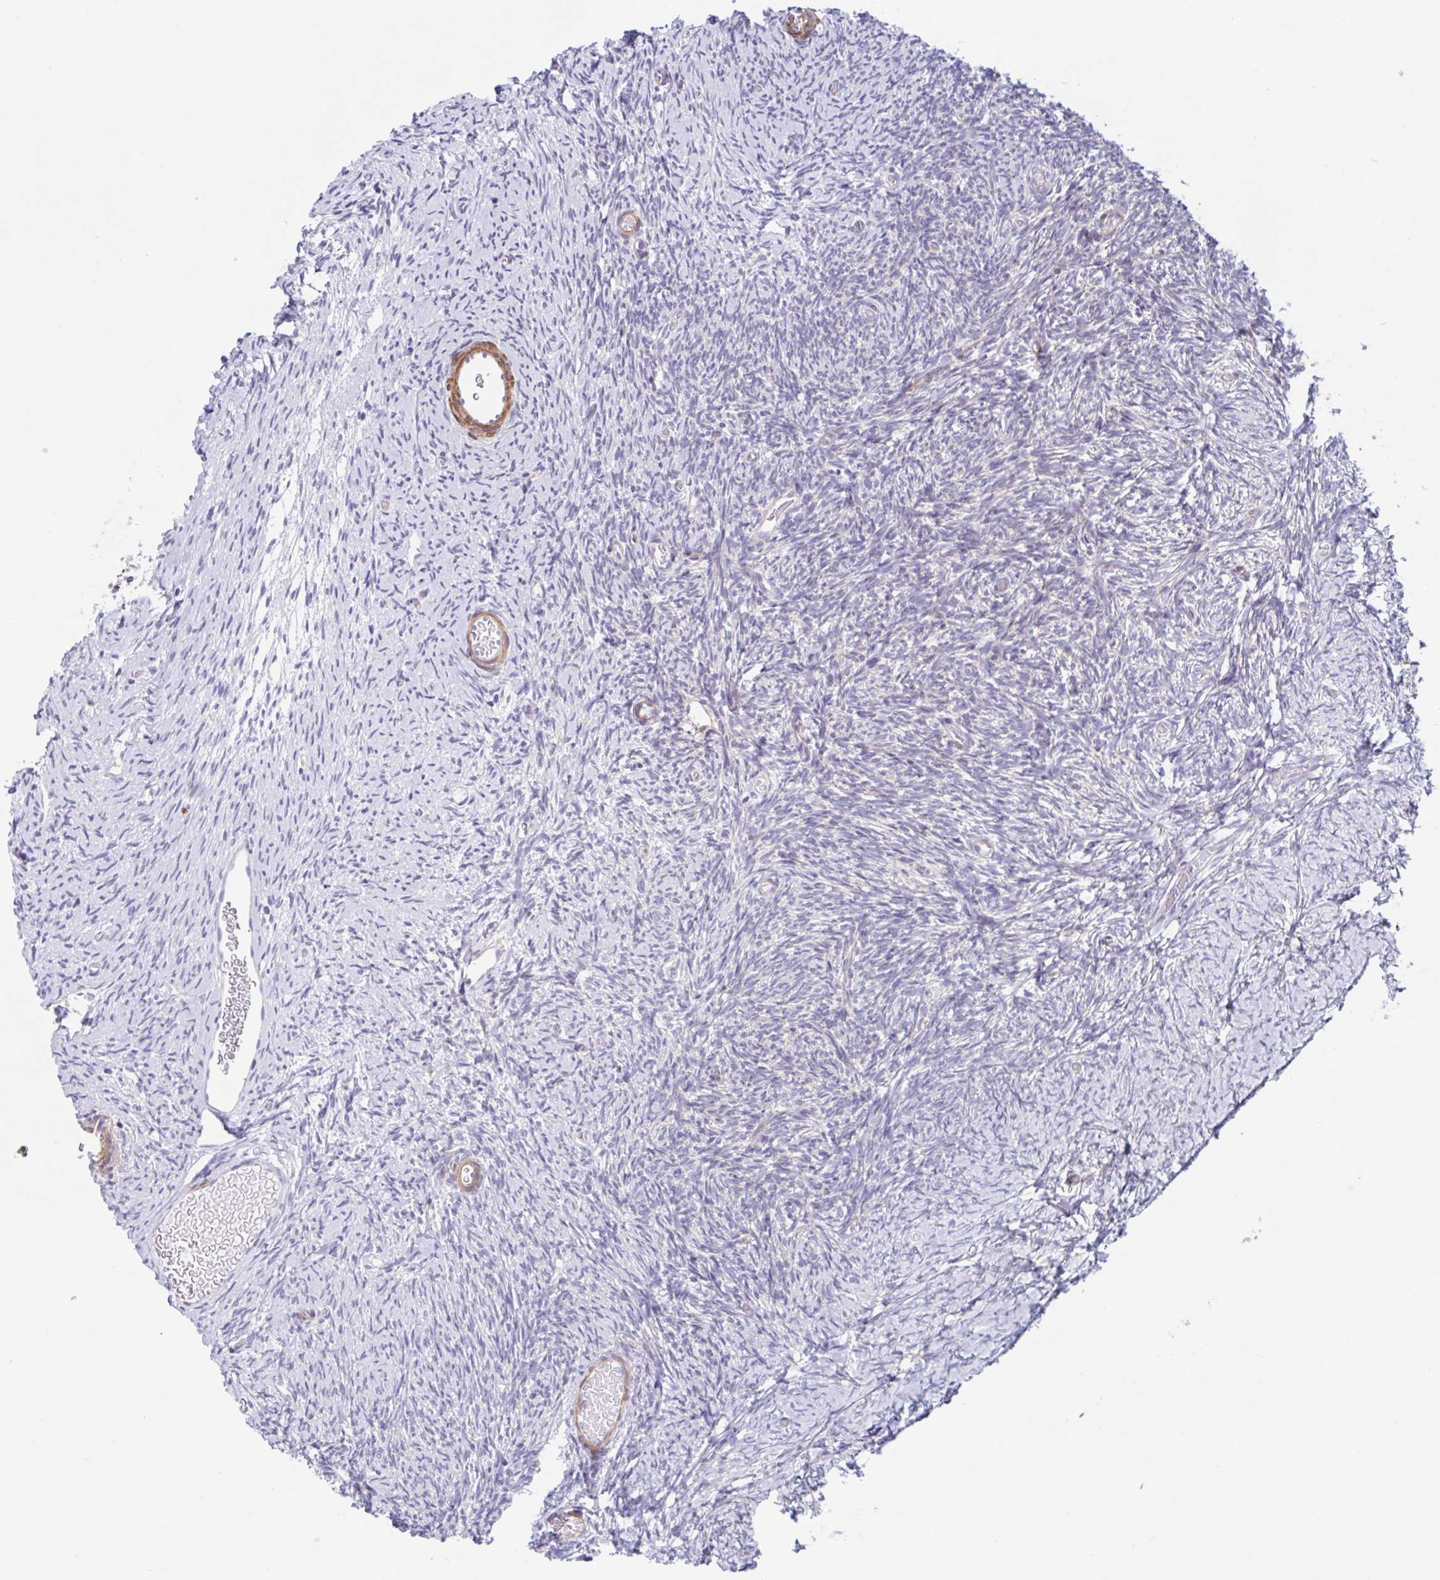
{"staining": {"intensity": "negative", "quantity": "none", "location": "none"}, "tissue": "ovary", "cell_type": "Follicle cells", "image_type": "normal", "snomed": [{"axis": "morphology", "description": "Normal tissue, NOS"}, {"axis": "topography", "description": "Ovary"}], "caption": "Follicle cells show no significant protein staining in benign ovary.", "gene": "EFHD1", "patient": {"sex": "female", "age": 39}}